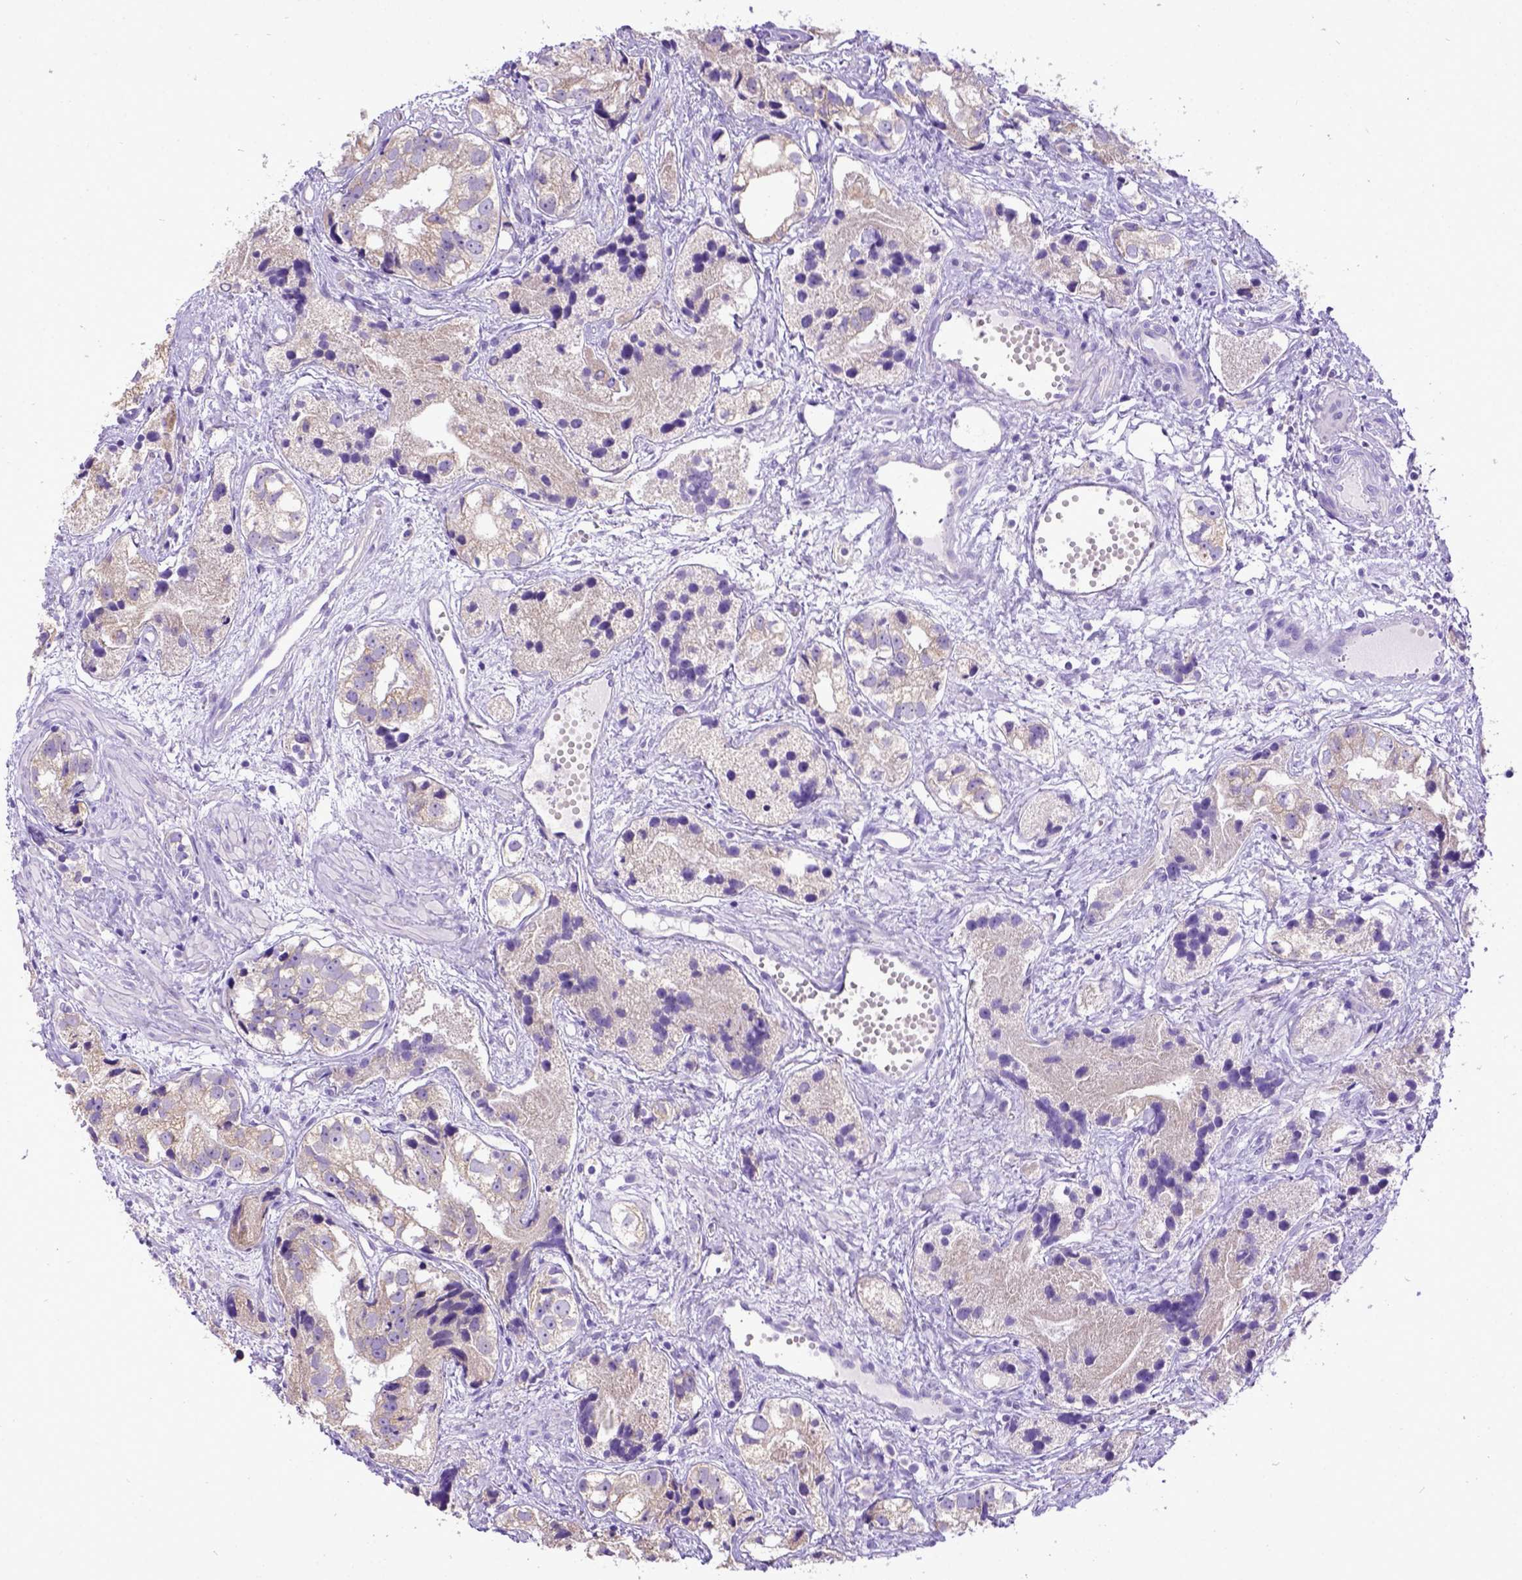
{"staining": {"intensity": "negative", "quantity": "none", "location": "none"}, "tissue": "prostate cancer", "cell_type": "Tumor cells", "image_type": "cancer", "snomed": [{"axis": "morphology", "description": "Adenocarcinoma, High grade"}, {"axis": "topography", "description": "Prostate"}], "caption": "This is an IHC histopathology image of prostate adenocarcinoma (high-grade). There is no staining in tumor cells.", "gene": "SPEF1", "patient": {"sex": "male", "age": 68}}